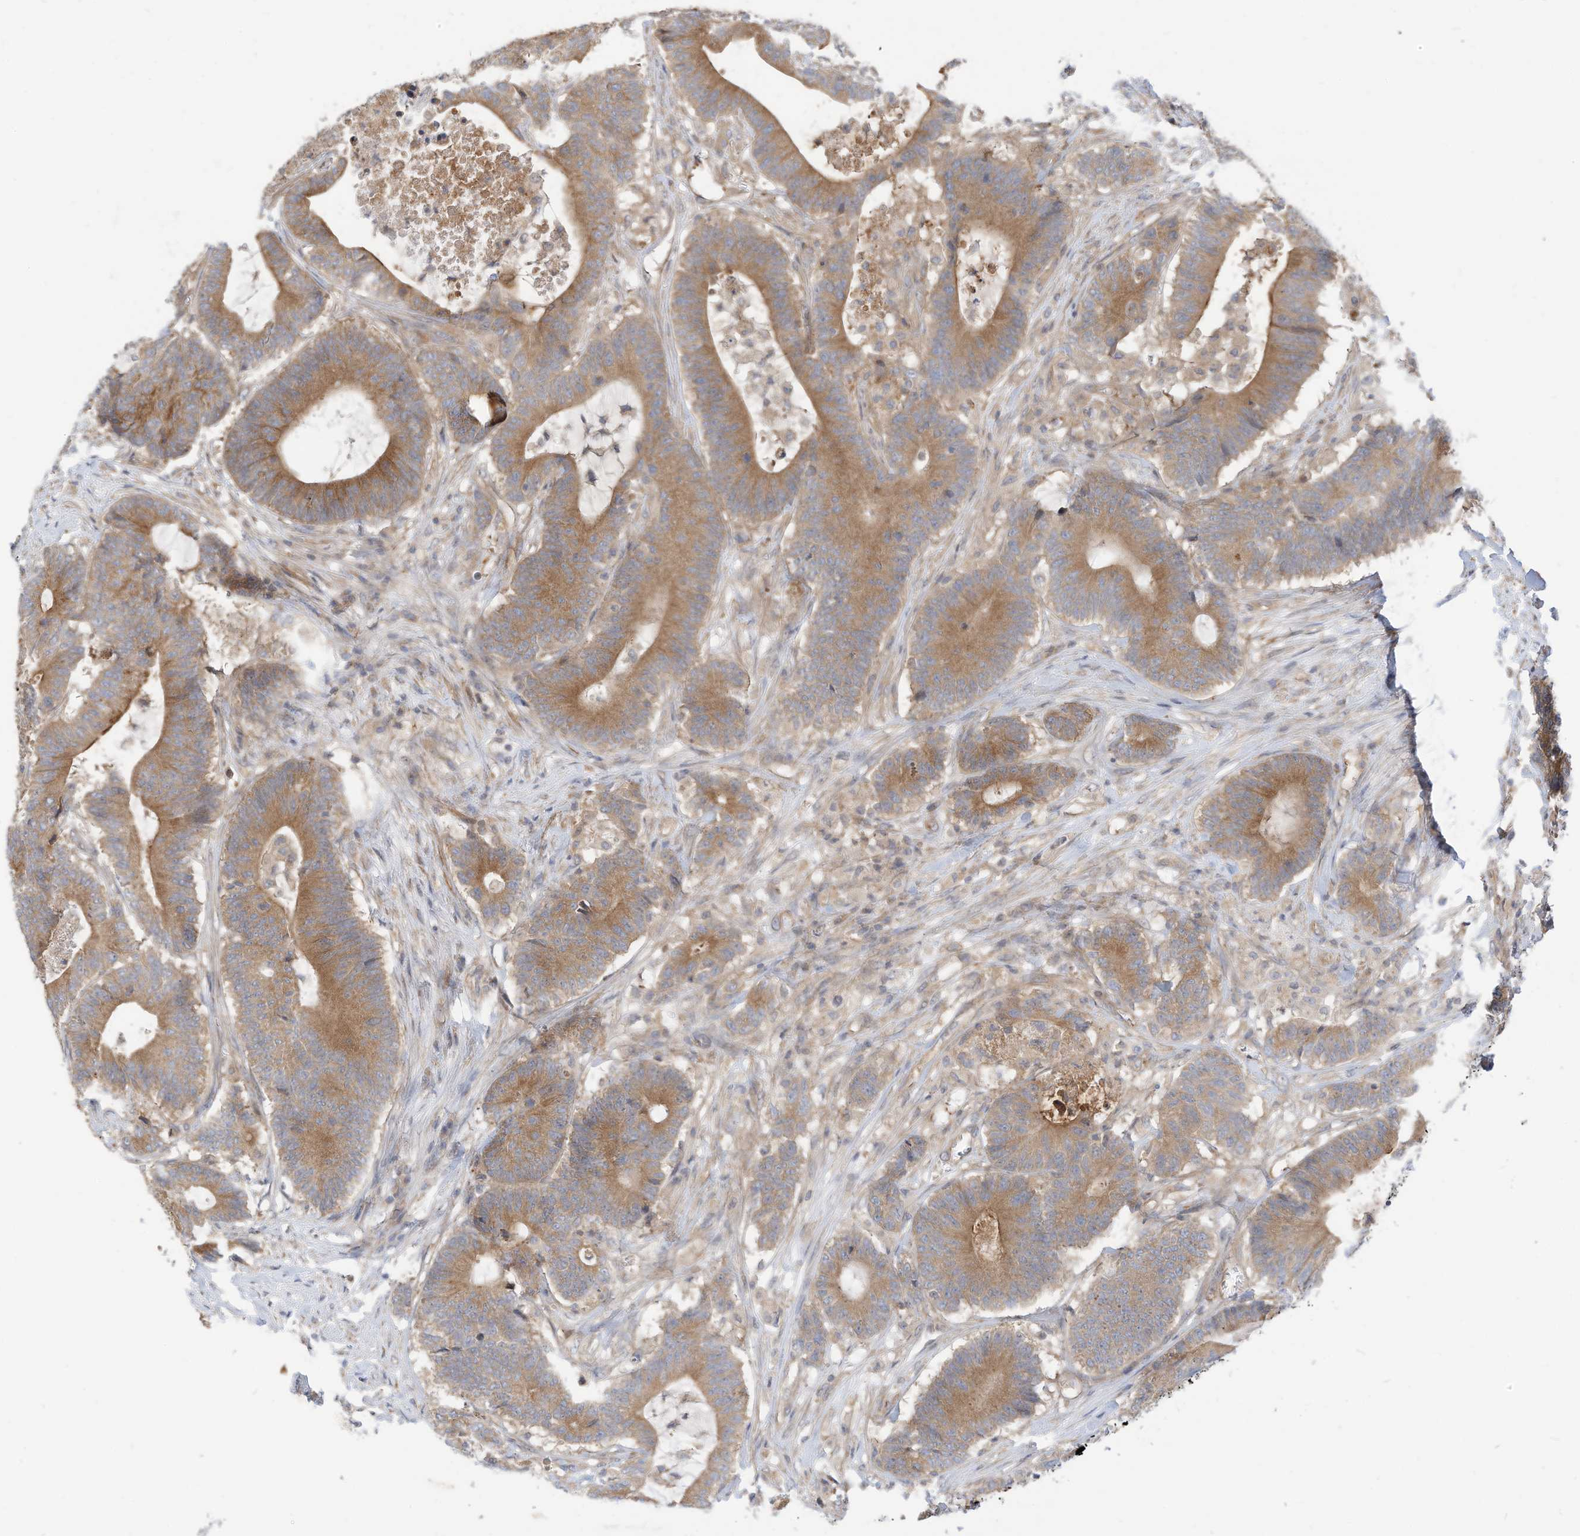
{"staining": {"intensity": "strong", "quantity": "25%-75%", "location": "cytoplasmic/membranous"}, "tissue": "colorectal cancer", "cell_type": "Tumor cells", "image_type": "cancer", "snomed": [{"axis": "morphology", "description": "Adenocarcinoma, NOS"}, {"axis": "topography", "description": "Colon"}], "caption": "IHC image of colorectal cancer (adenocarcinoma) stained for a protein (brown), which demonstrates high levels of strong cytoplasmic/membranous staining in about 25%-75% of tumor cells.", "gene": "OFD1", "patient": {"sex": "female", "age": 84}}